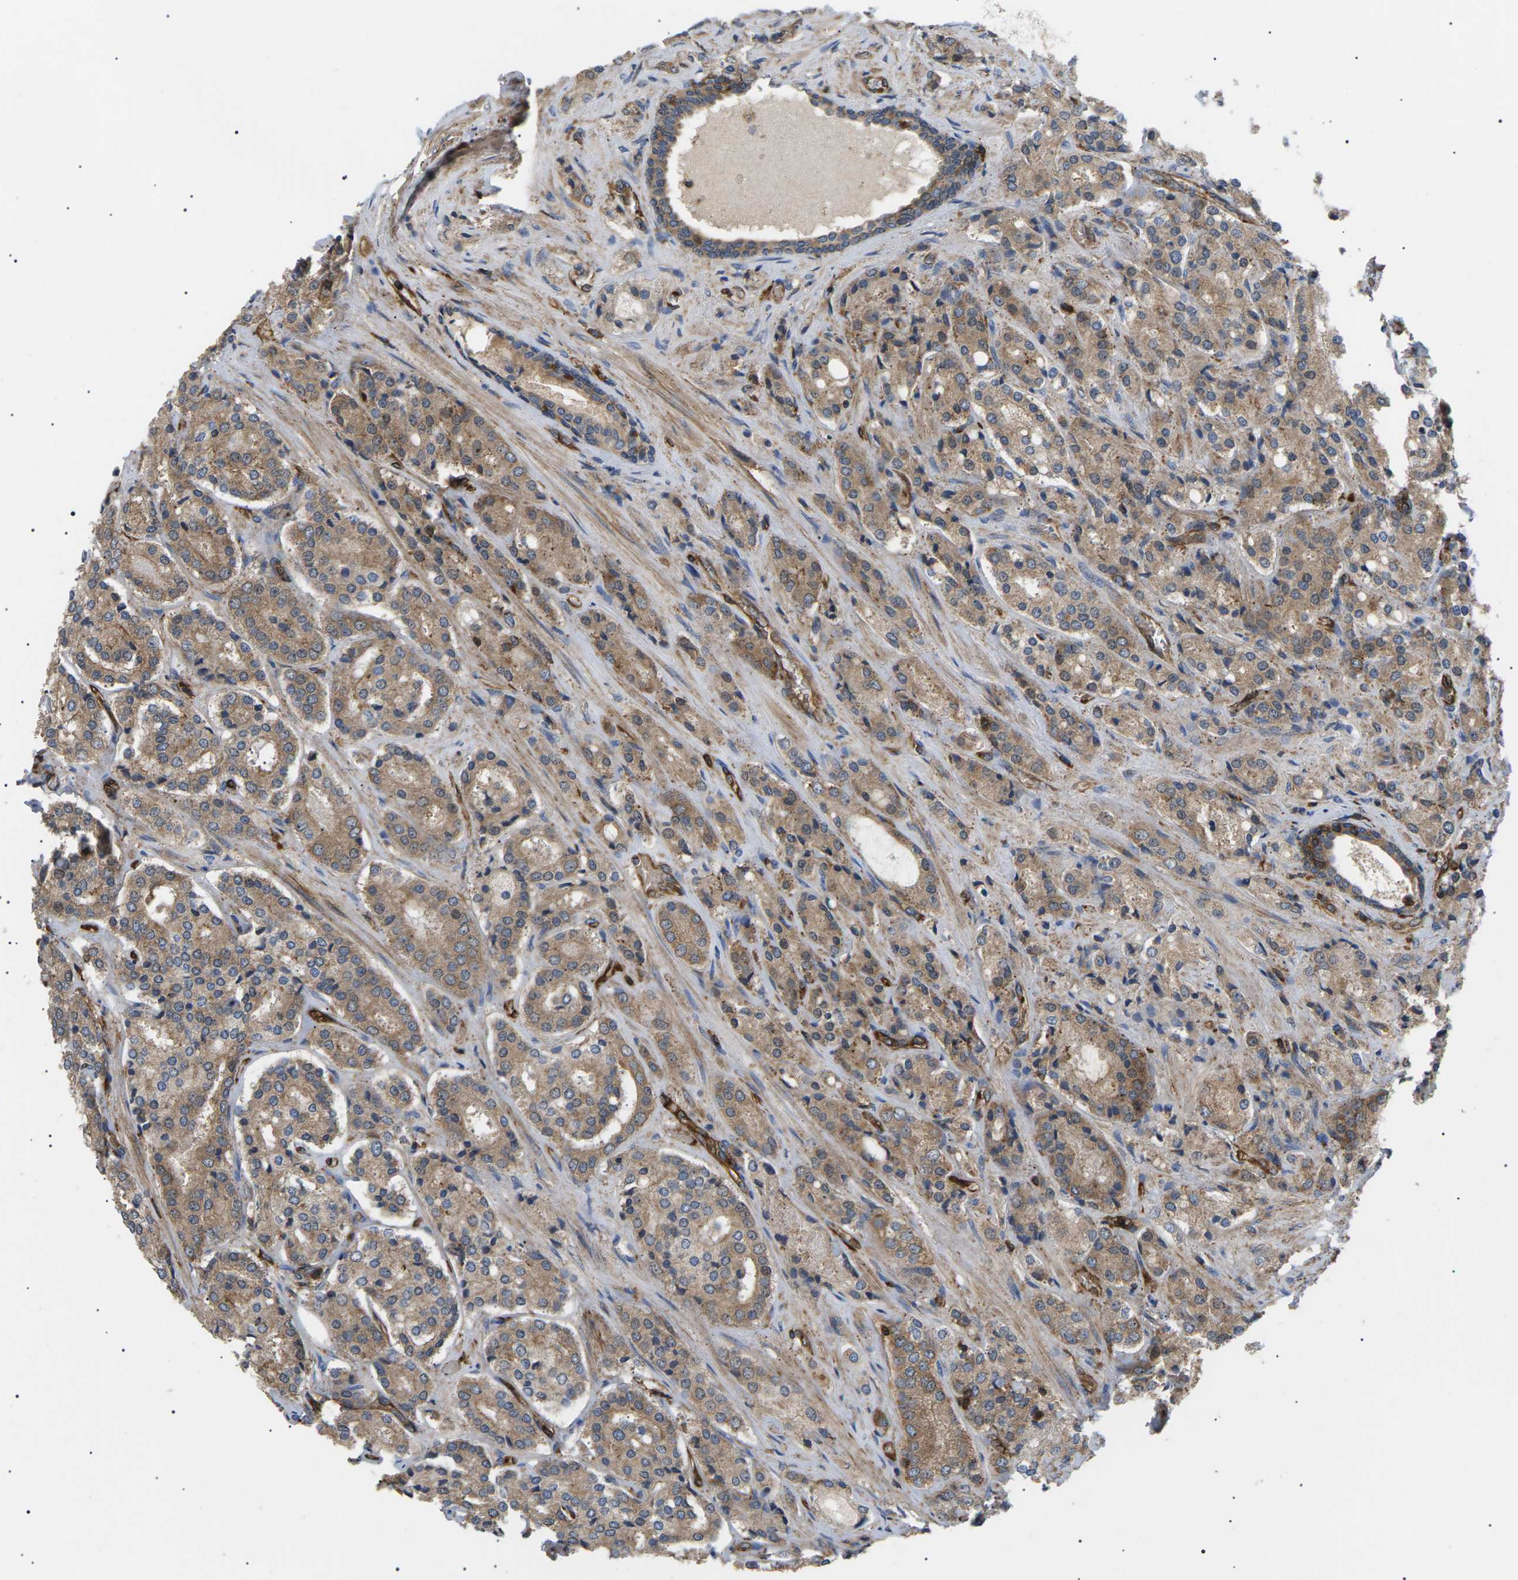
{"staining": {"intensity": "moderate", "quantity": ">75%", "location": "cytoplasmic/membranous"}, "tissue": "prostate cancer", "cell_type": "Tumor cells", "image_type": "cancer", "snomed": [{"axis": "morphology", "description": "Adenocarcinoma, High grade"}, {"axis": "topography", "description": "Prostate"}], "caption": "Moderate cytoplasmic/membranous expression for a protein is present in about >75% of tumor cells of prostate cancer (high-grade adenocarcinoma) using IHC.", "gene": "TMTC4", "patient": {"sex": "male", "age": 65}}